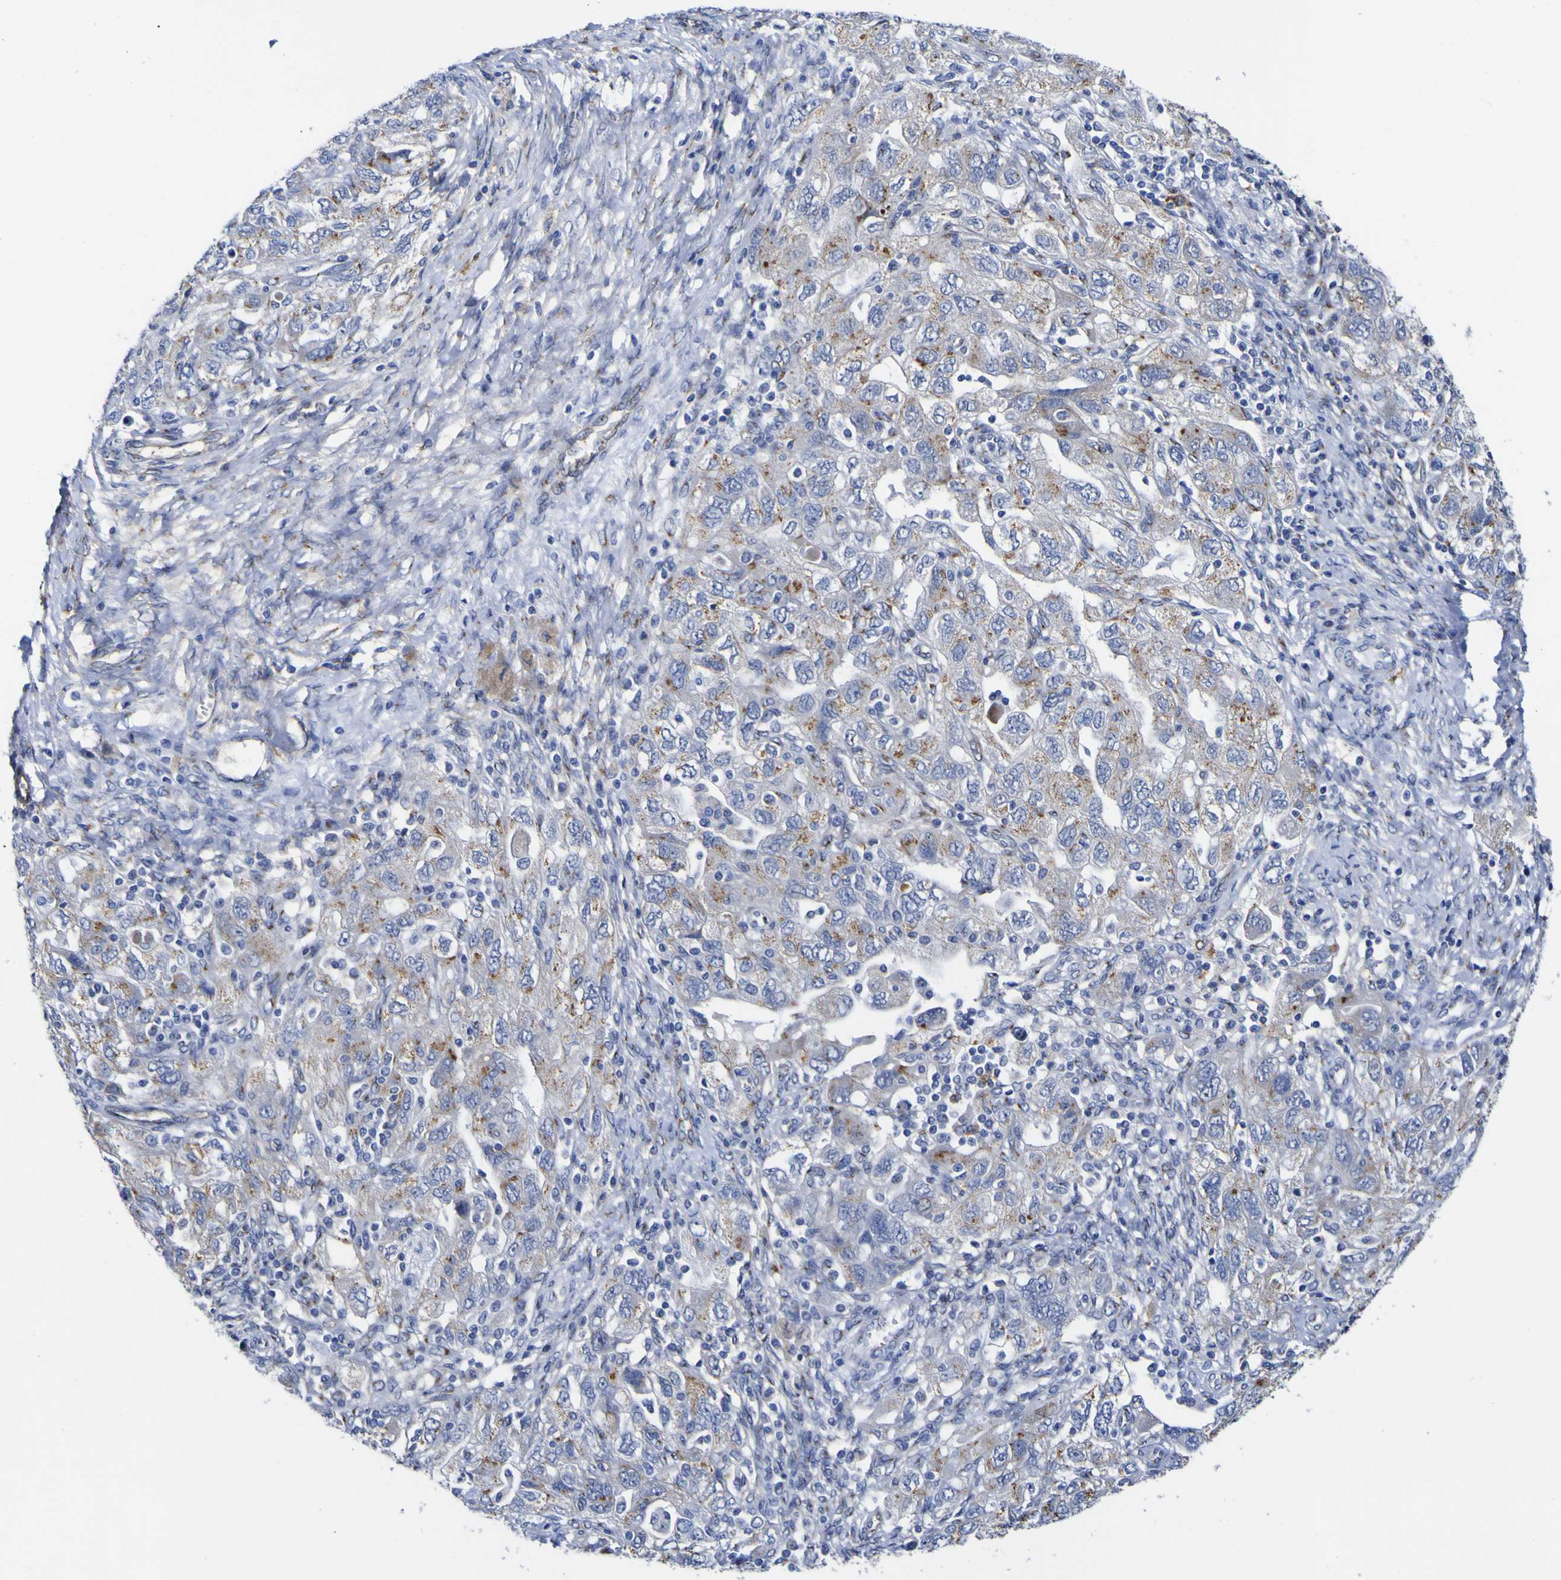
{"staining": {"intensity": "moderate", "quantity": "25%-75%", "location": "cytoplasmic/membranous"}, "tissue": "ovarian cancer", "cell_type": "Tumor cells", "image_type": "cancer", "snomed": [{"axis": "morphology", "description": "Carcinoma, NOS"}, {"axis": "morphology", "description": "Cystadenocarcinoma, serous, NOS"}, {"axis": "topography", "description": "Ovary"}], "caption": "DAB (3,3'-diaminobenzidine) immunohistochemical staining of ovarian serous cystadenocarcinoma demonstrates moderate cytoplasmic/membranous protein staining in about 25%-75% of tumor cells. (IHC, brightfield microscopy, high magnification).", "gene": "GOLM1", "patient": {"sex": "female", "age": 69}}